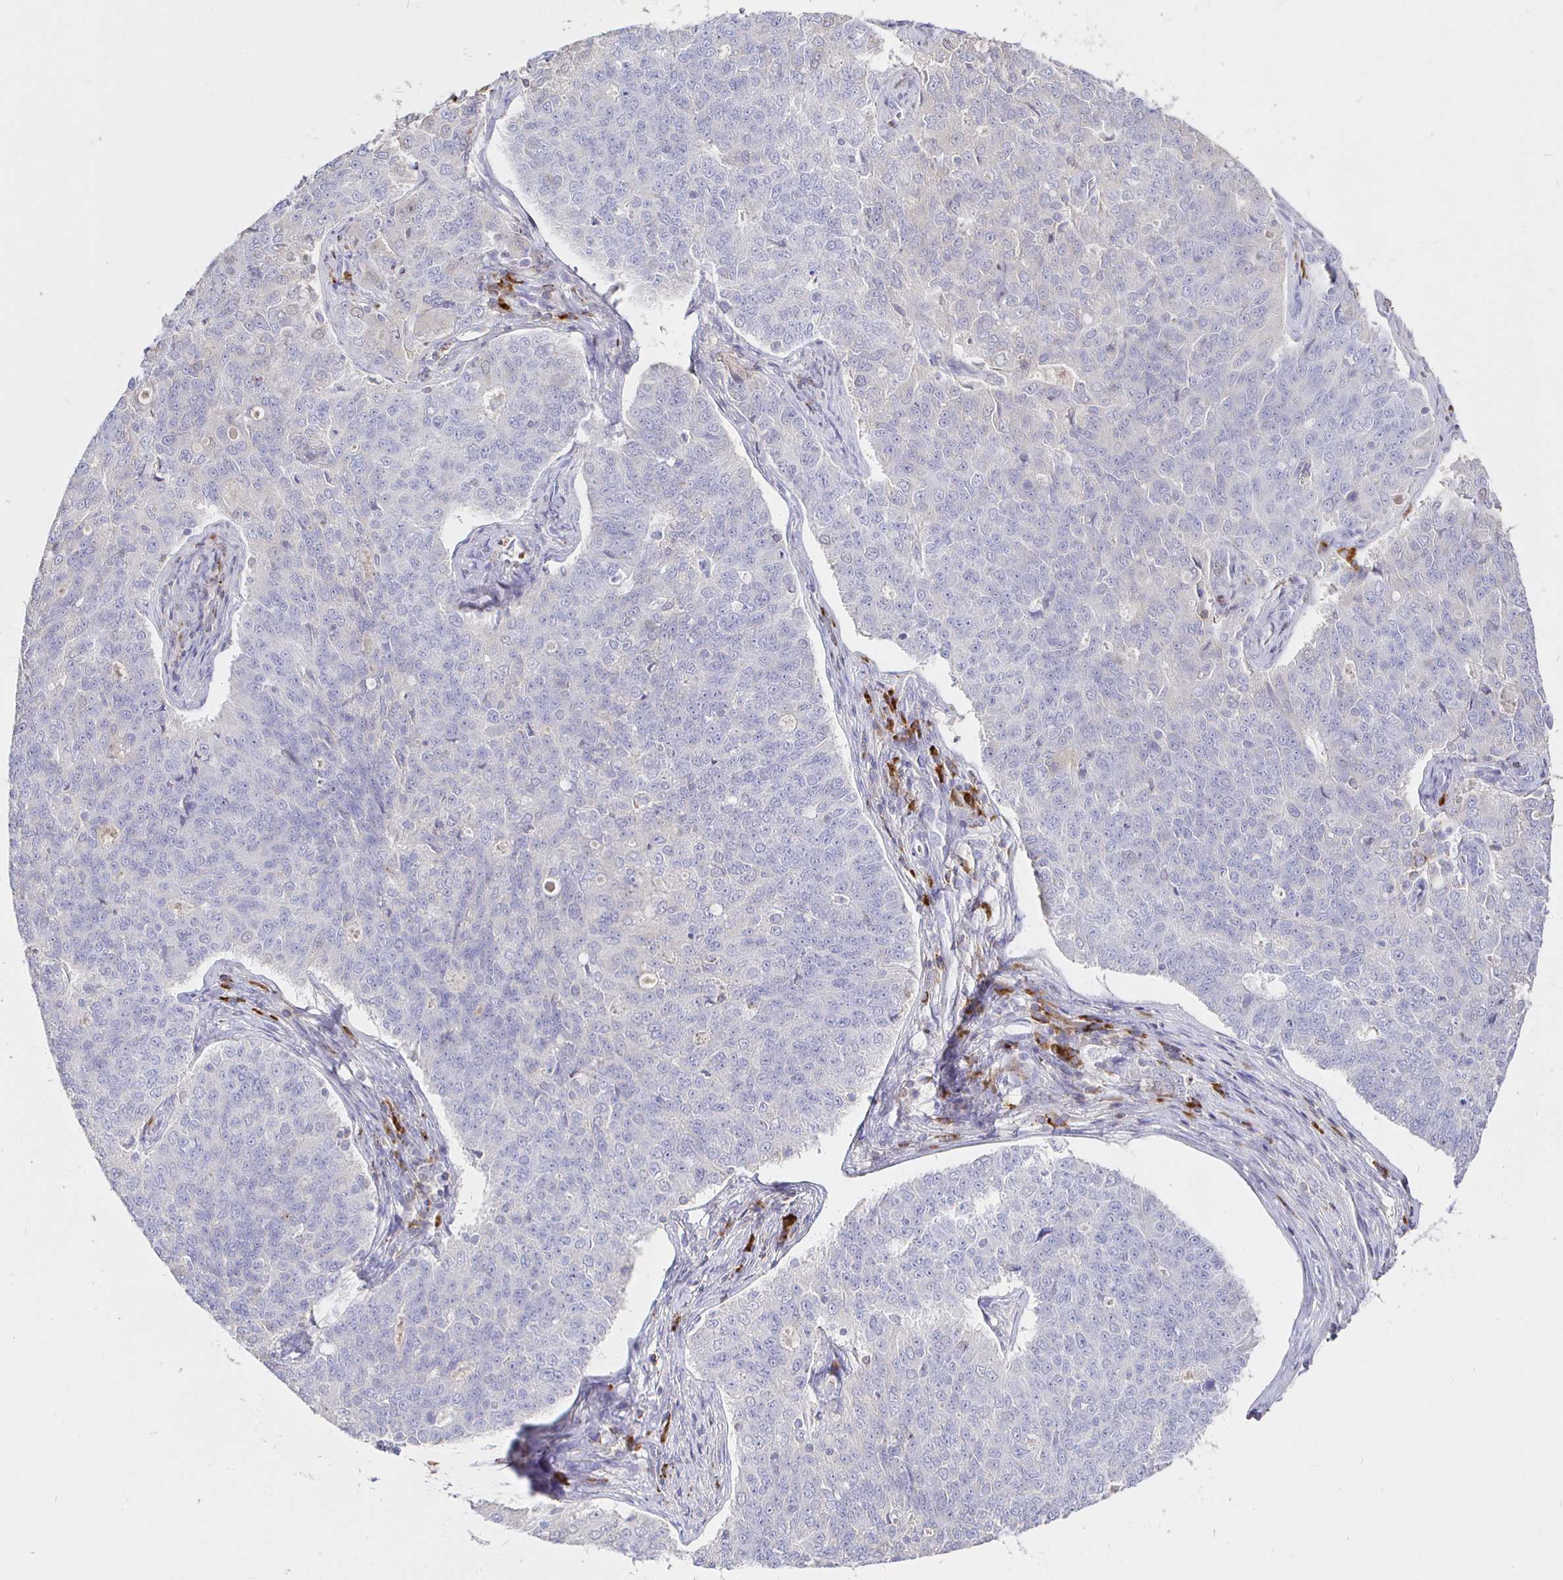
{"staining": {"intensity": "negative", "quantity": "none", "location": "none"}, "tissue": "endometrial cancer", "cell_type": "Tumor cells", "image_type": "cancer", "snomed": [{"axis": "morphology", "description": "Adenocarcinoma, NOS"}, {"axis": "topography", "description": "Endometrium"}], "caption": "Endometrial adenocarcinoma was stained to show a protein in brown. There is no significant expression in tumor cells.", "gene": "CXCR3", "patient": {"sex": "female", "age": 43}}